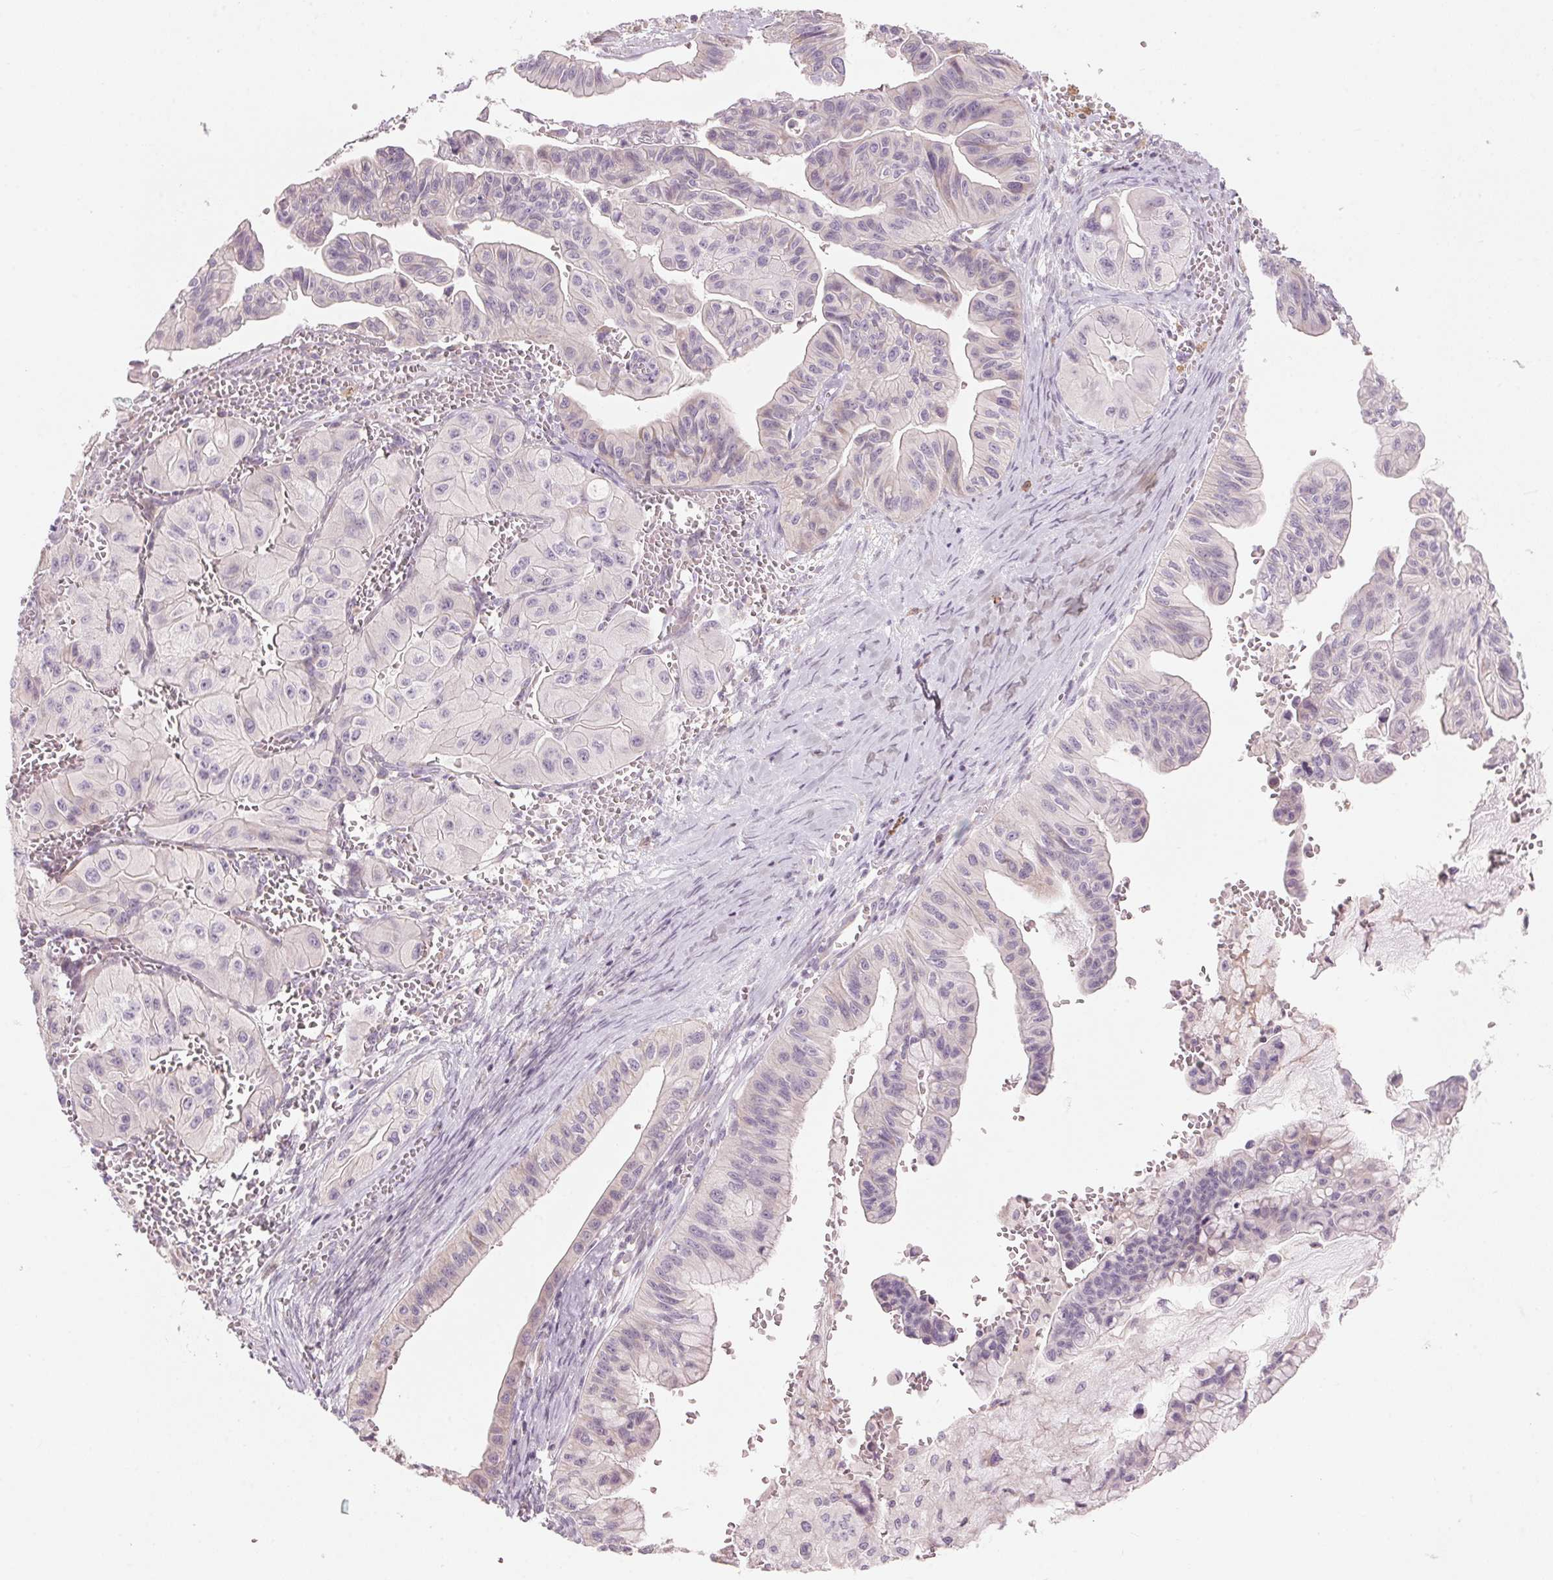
{"staining": {"intensity": "negative", "quantity": "none", "location": "none"}, "tissue": "ovarian cancer", "cell_type": "Tumor cells", "image_type": "cancer", "snomed": [{"axis": "morphology", "description": "Cystadenocarcinoma, mucinous, NOS"}, {"axis": "topography", "description": "Ovary"}], "caption": "This is an IHC micrograph of human ovarian cancer (mucinous cystadenocarcinoma). There is no expression in tumor cells.", "gene": "GNMT", "patient": {"sex": "female", "age": 72}}